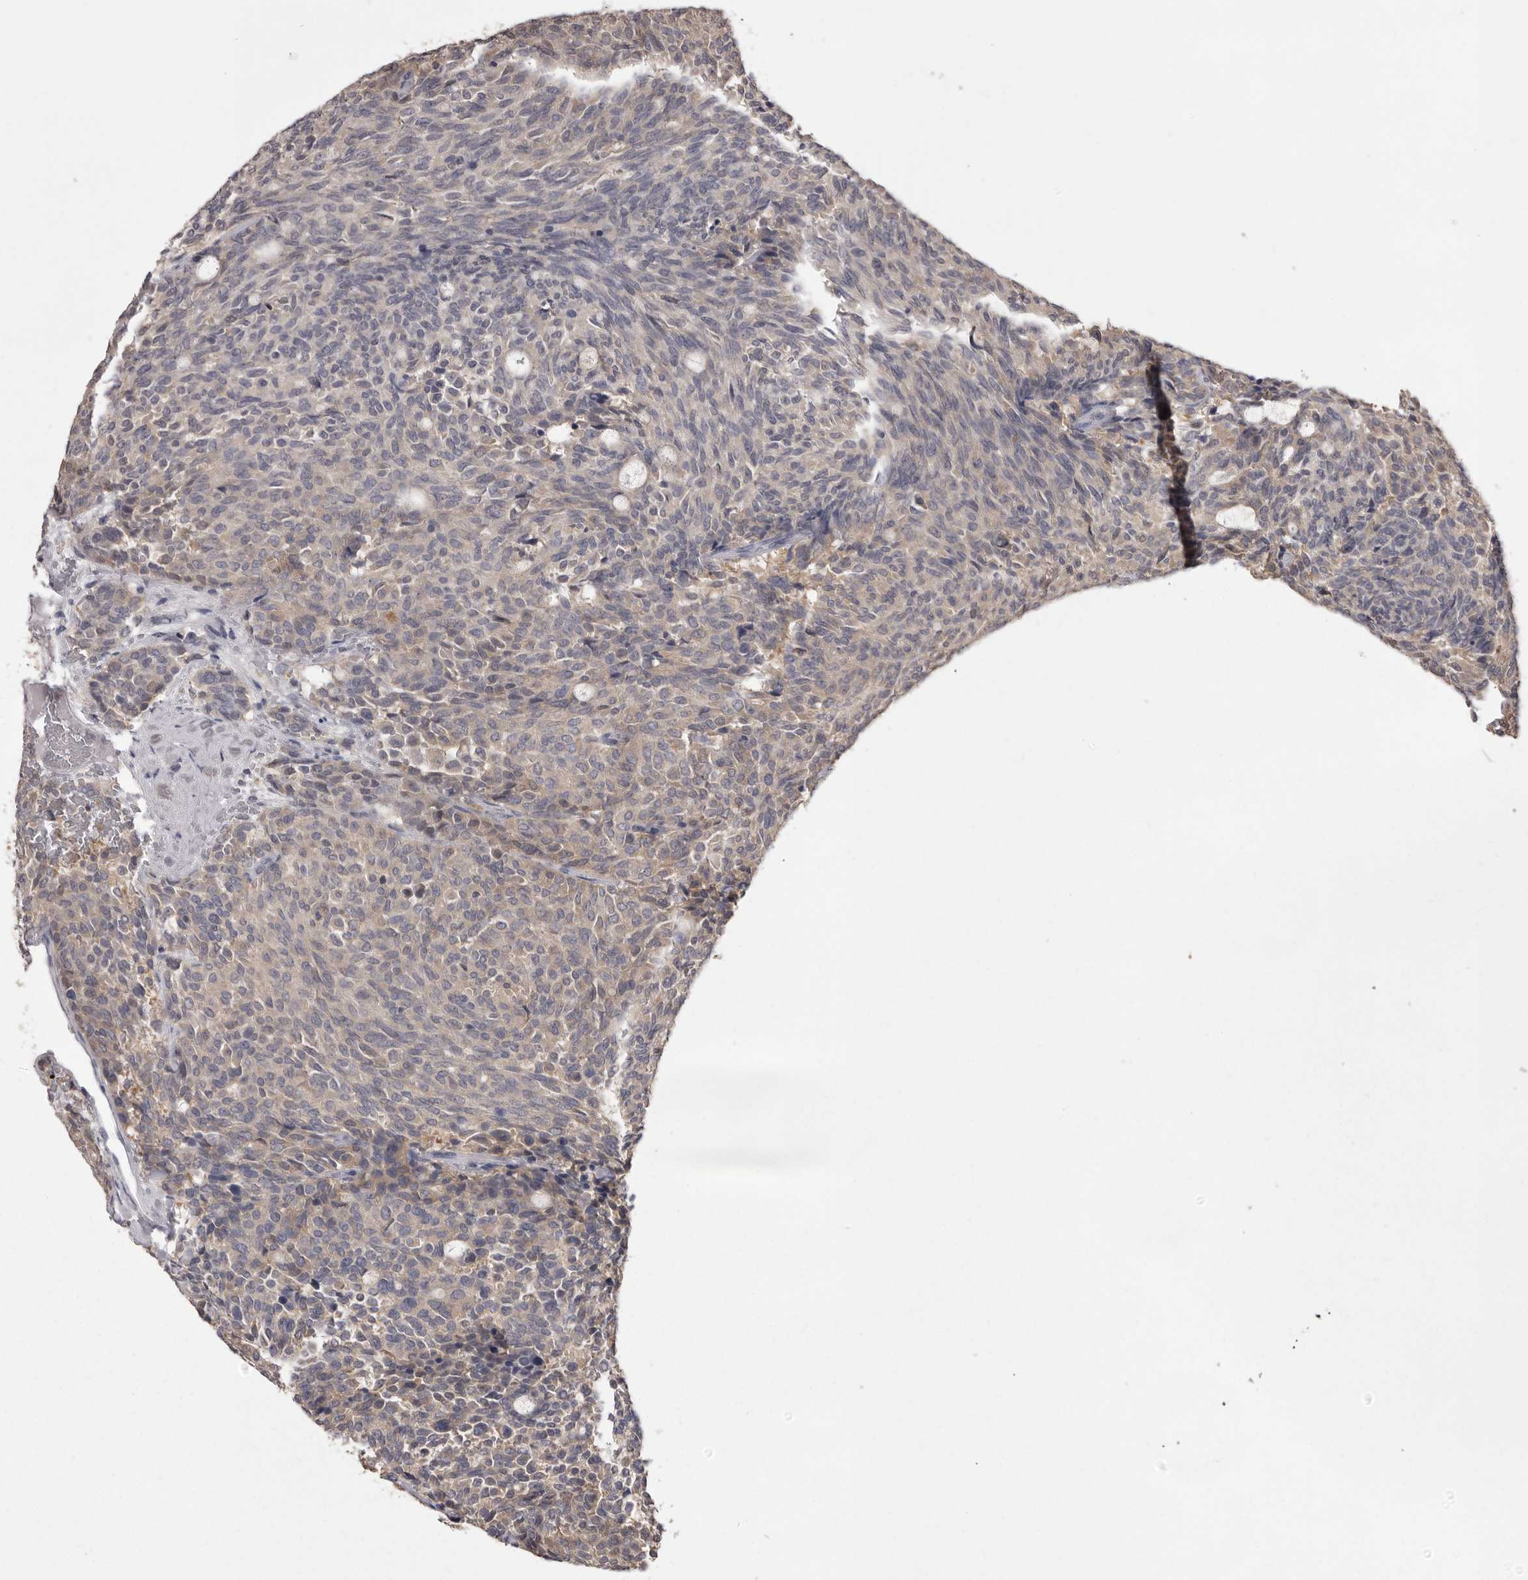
{"staining": {"intensity": "weak", "quantity": "<25%", "location": "cytoplasmic/membranous"}, "tissue": "carcinoid", "cell_type": "Tumor cells", "image_type": "cancer", "snomed": [{"axis": "morphology", "description": "Carcinoid, malignant, NOS"}, {"axis": "topography", "description": "Pancreas"}], "caption": "An immunohistochemistry (IHC) photomicrograph of carcinoid (malignant) is shown. There is no staining in tumor cells of carcinoid (malignant).", "gene": "MDH1", "patient": {"sex": "female", "age": 54}}